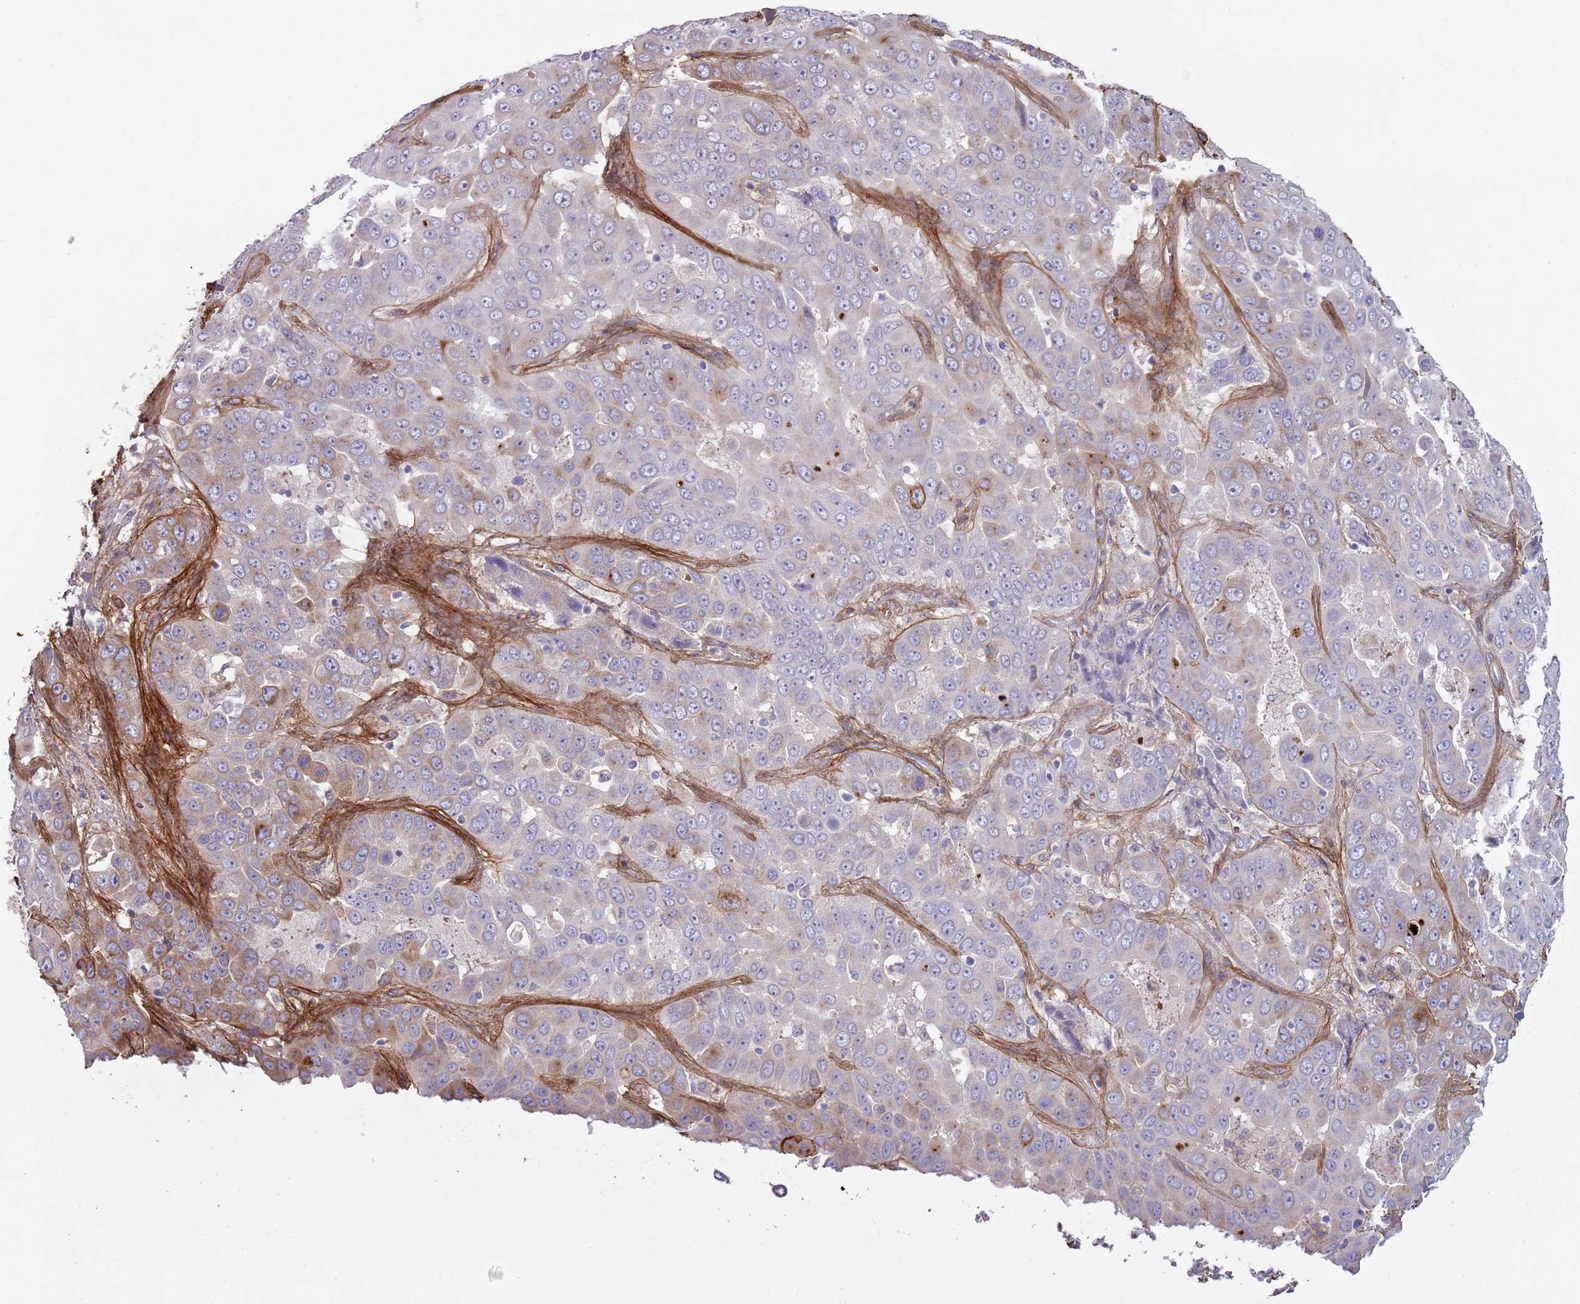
{"staining": {"intensity": "negative", "quantity": "none", "location": "none"}, "tissue": "liver cancer", "cell_type": "Tumor cells", "image_type": "cancer", "snomed": [{"axis": "morphology", "description": "Cholangiocarcinoma"}, {"axis": "topography", "description": "Liver"}], "caption": "High power microscopy image of an immunohistochemistry (IHC) image of liver cancer, revealing no significant positivity in tumor cells.", "gene": "TINAGL1", "patient": {"sex": "female", "age": 52}}